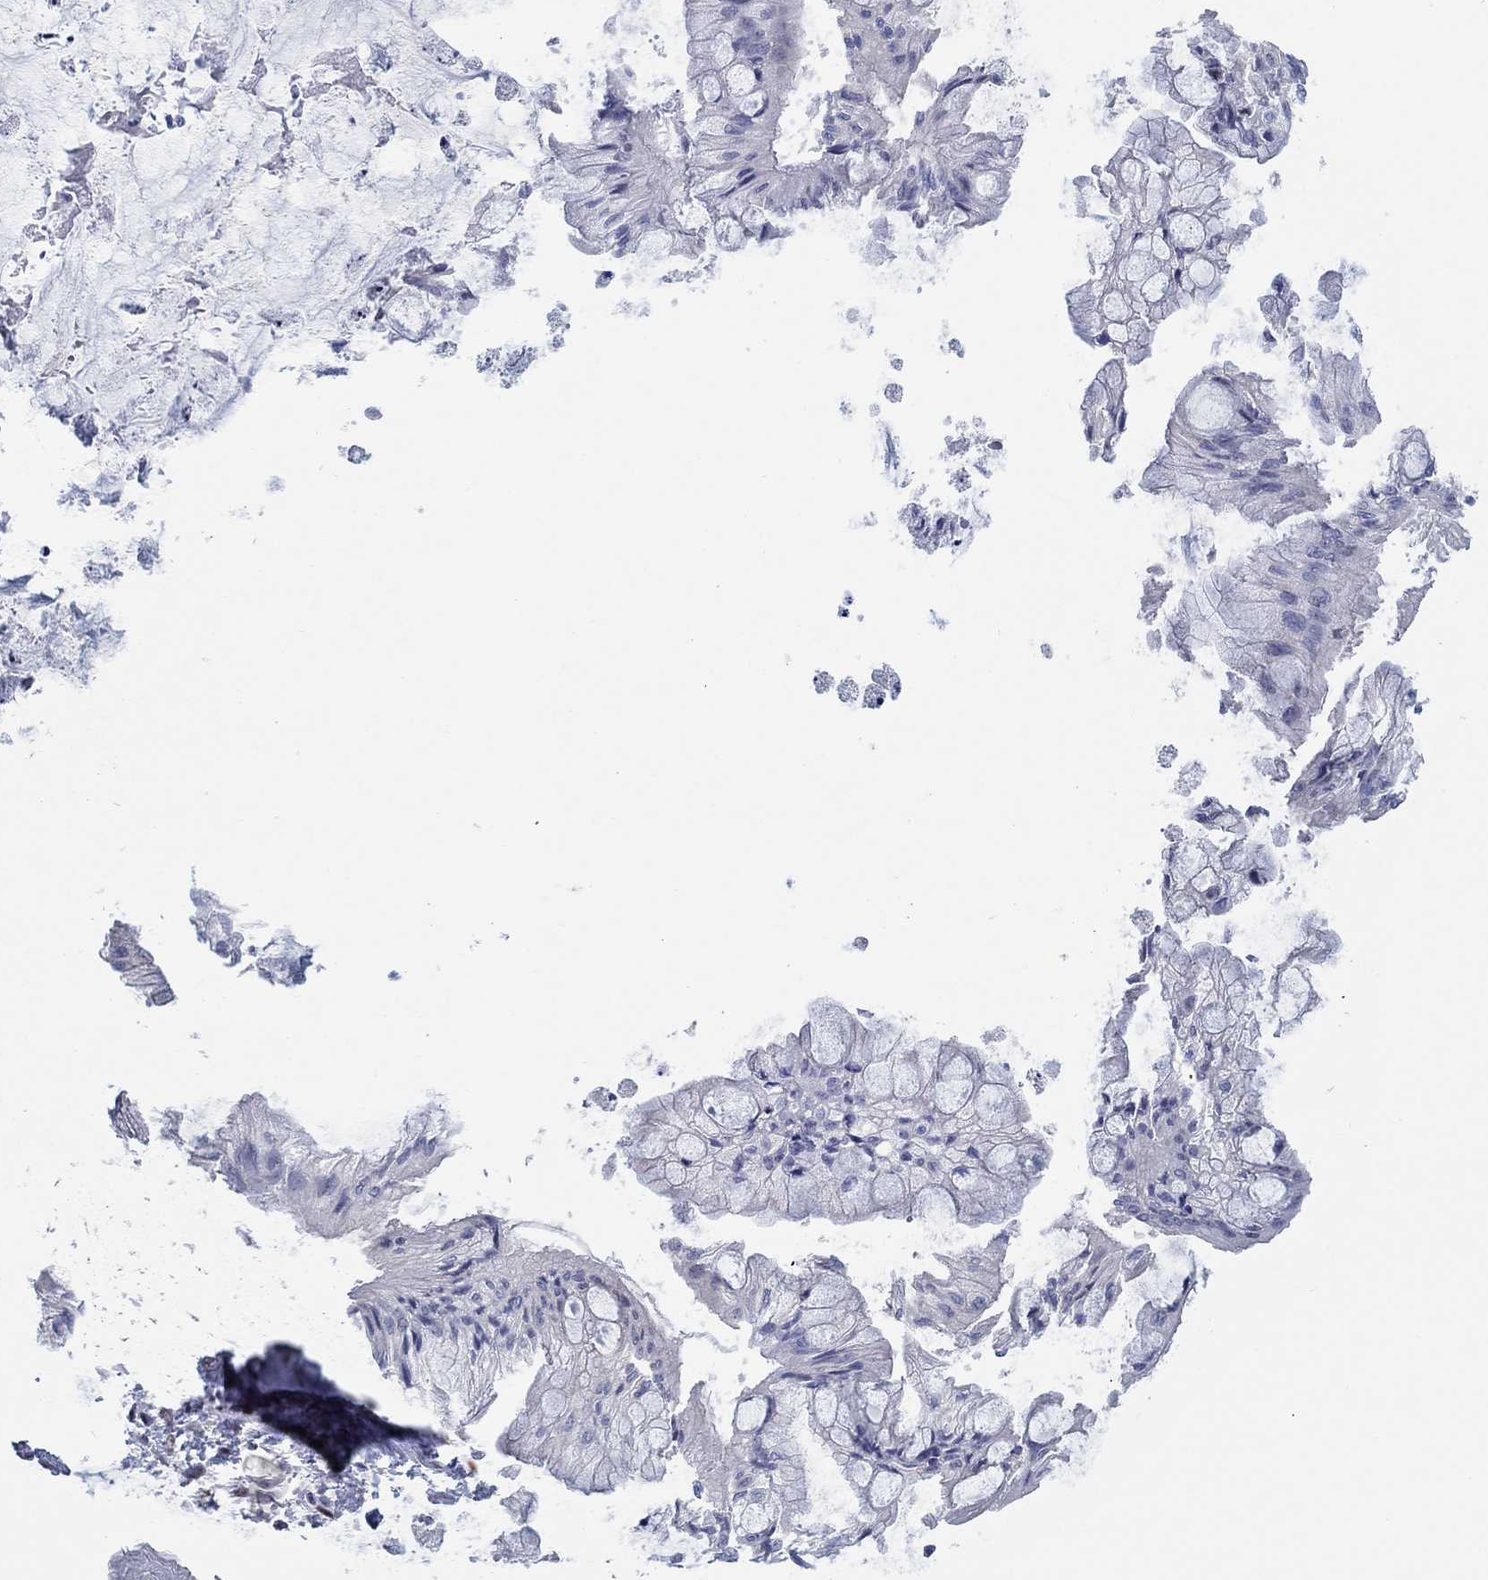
{"staining": {"intensity": "negative", "quantity": "none", "location": "none"}, "tissue": "ovarian cancer", "cell_type": "Tumor cells", "image_type": "cancer", "snomed": [{"axis": "morphology", "description": "Cystadenocarcinoma, mucinous, NOS"}, {"axis": "topography", "description": "Ovary"}], "caption": "DAB immunohistochemical staining of human ovarian mucinous cystadenocarcinoma displays no significant staining in tumor cells.", "gene": "ZEB1", "patient": {"sex": "female", "age": 57}}